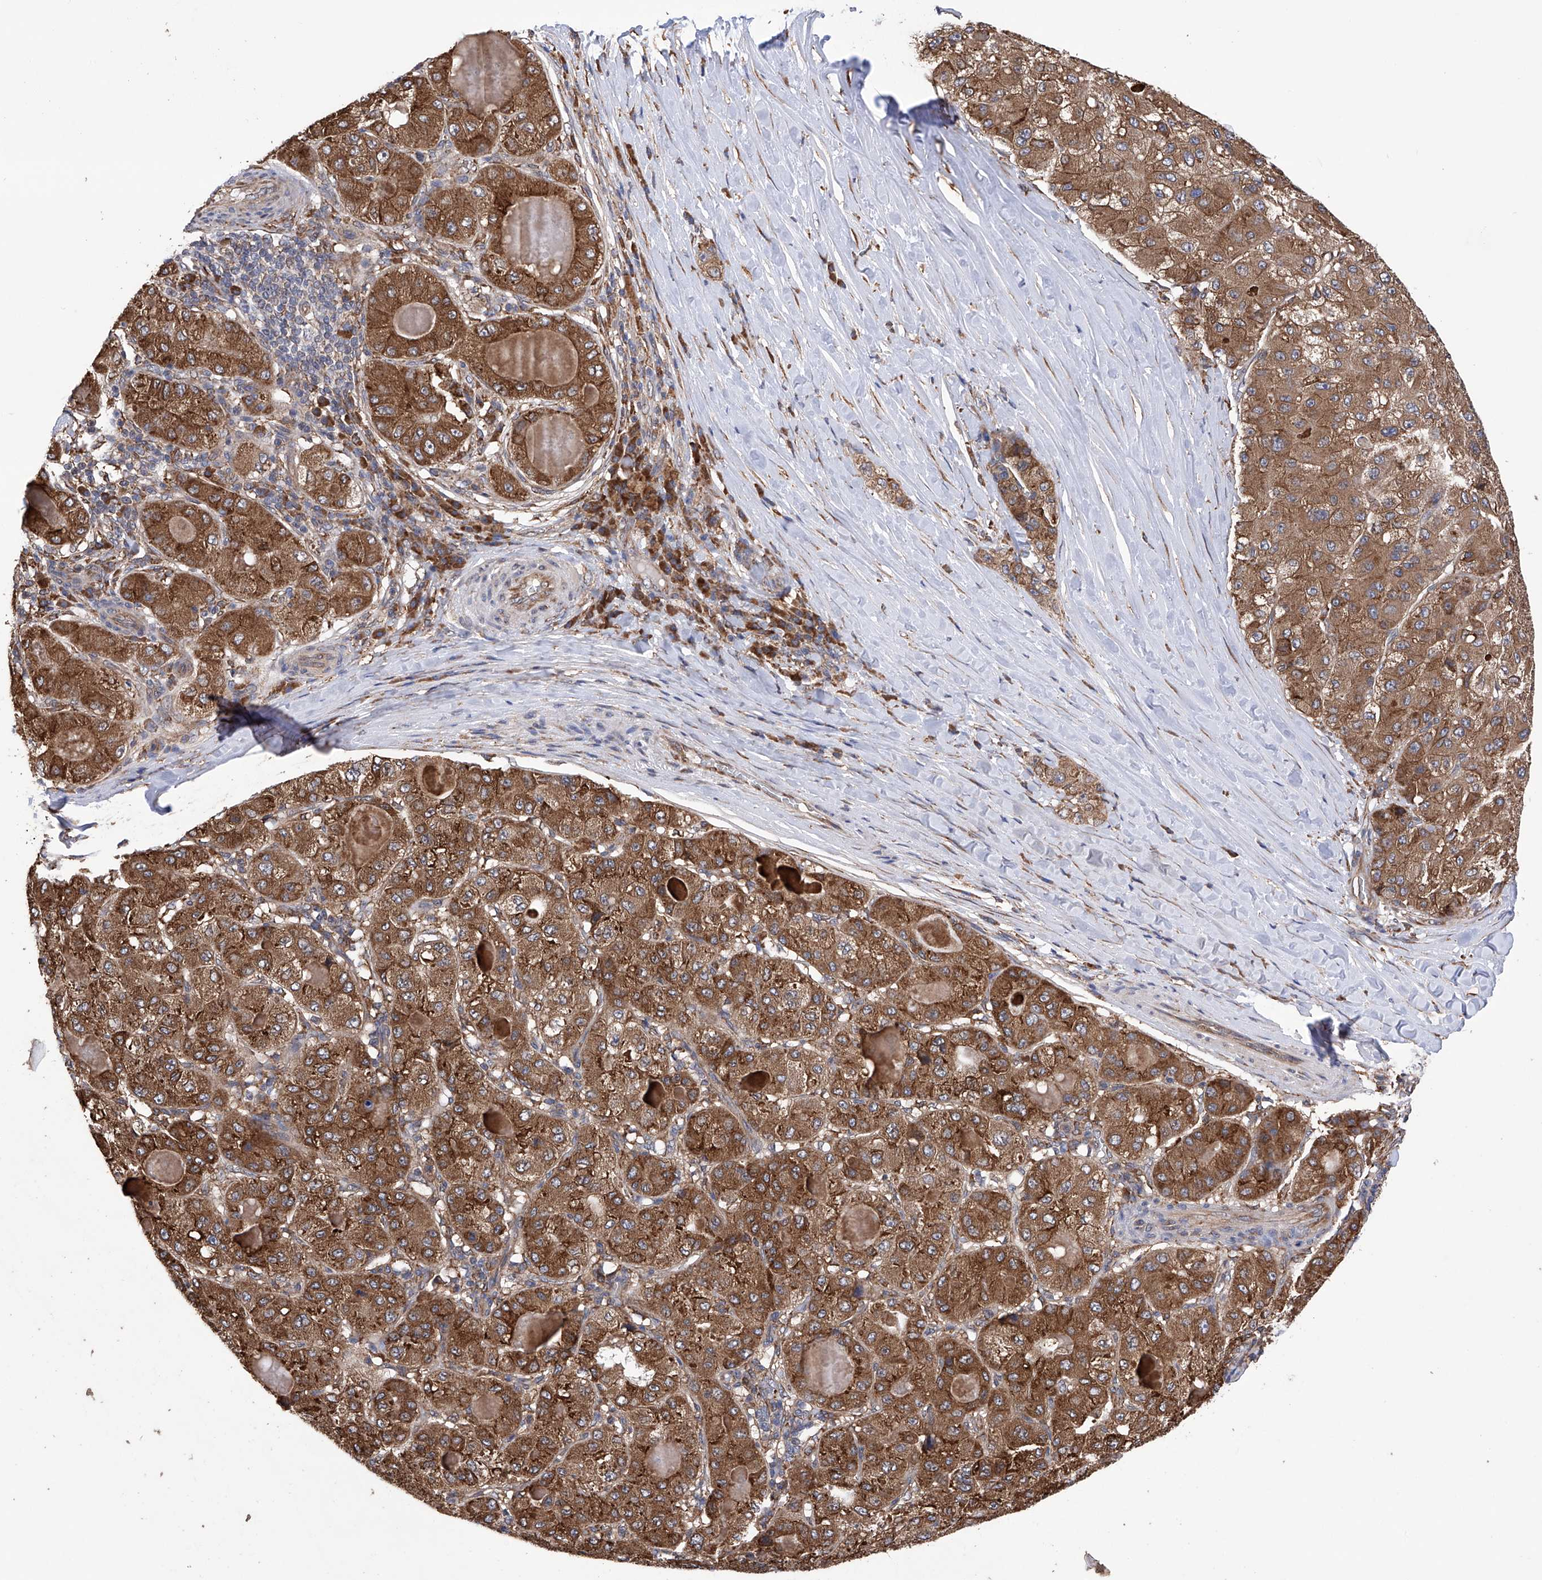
{"staining": {"intensity": "moderate", "quantity": ">75%", "location": "cytoplasmic/membranous"}, "tissue": "liver cancer", "cell_type": "Tumor cells", "image_type": "cancer", "snomed": [{"axis": "morphology", "description": "Carcinoma, Hepatocellular, NOS"}, {"axis": "topography", "description": "Liver"}], "caption": "Protein expression by IHC displays moderate cytoplasmic/membranous staining in approximately >75% of tumor cells in liver hepatocellular carcinoma. (DAB (3,3'-diaminobenzidine) IHC, brown staining for protein, blue staining for nuclei).", "gene": "DNAH8", "patient": {"sex": "male", "age": 80}}